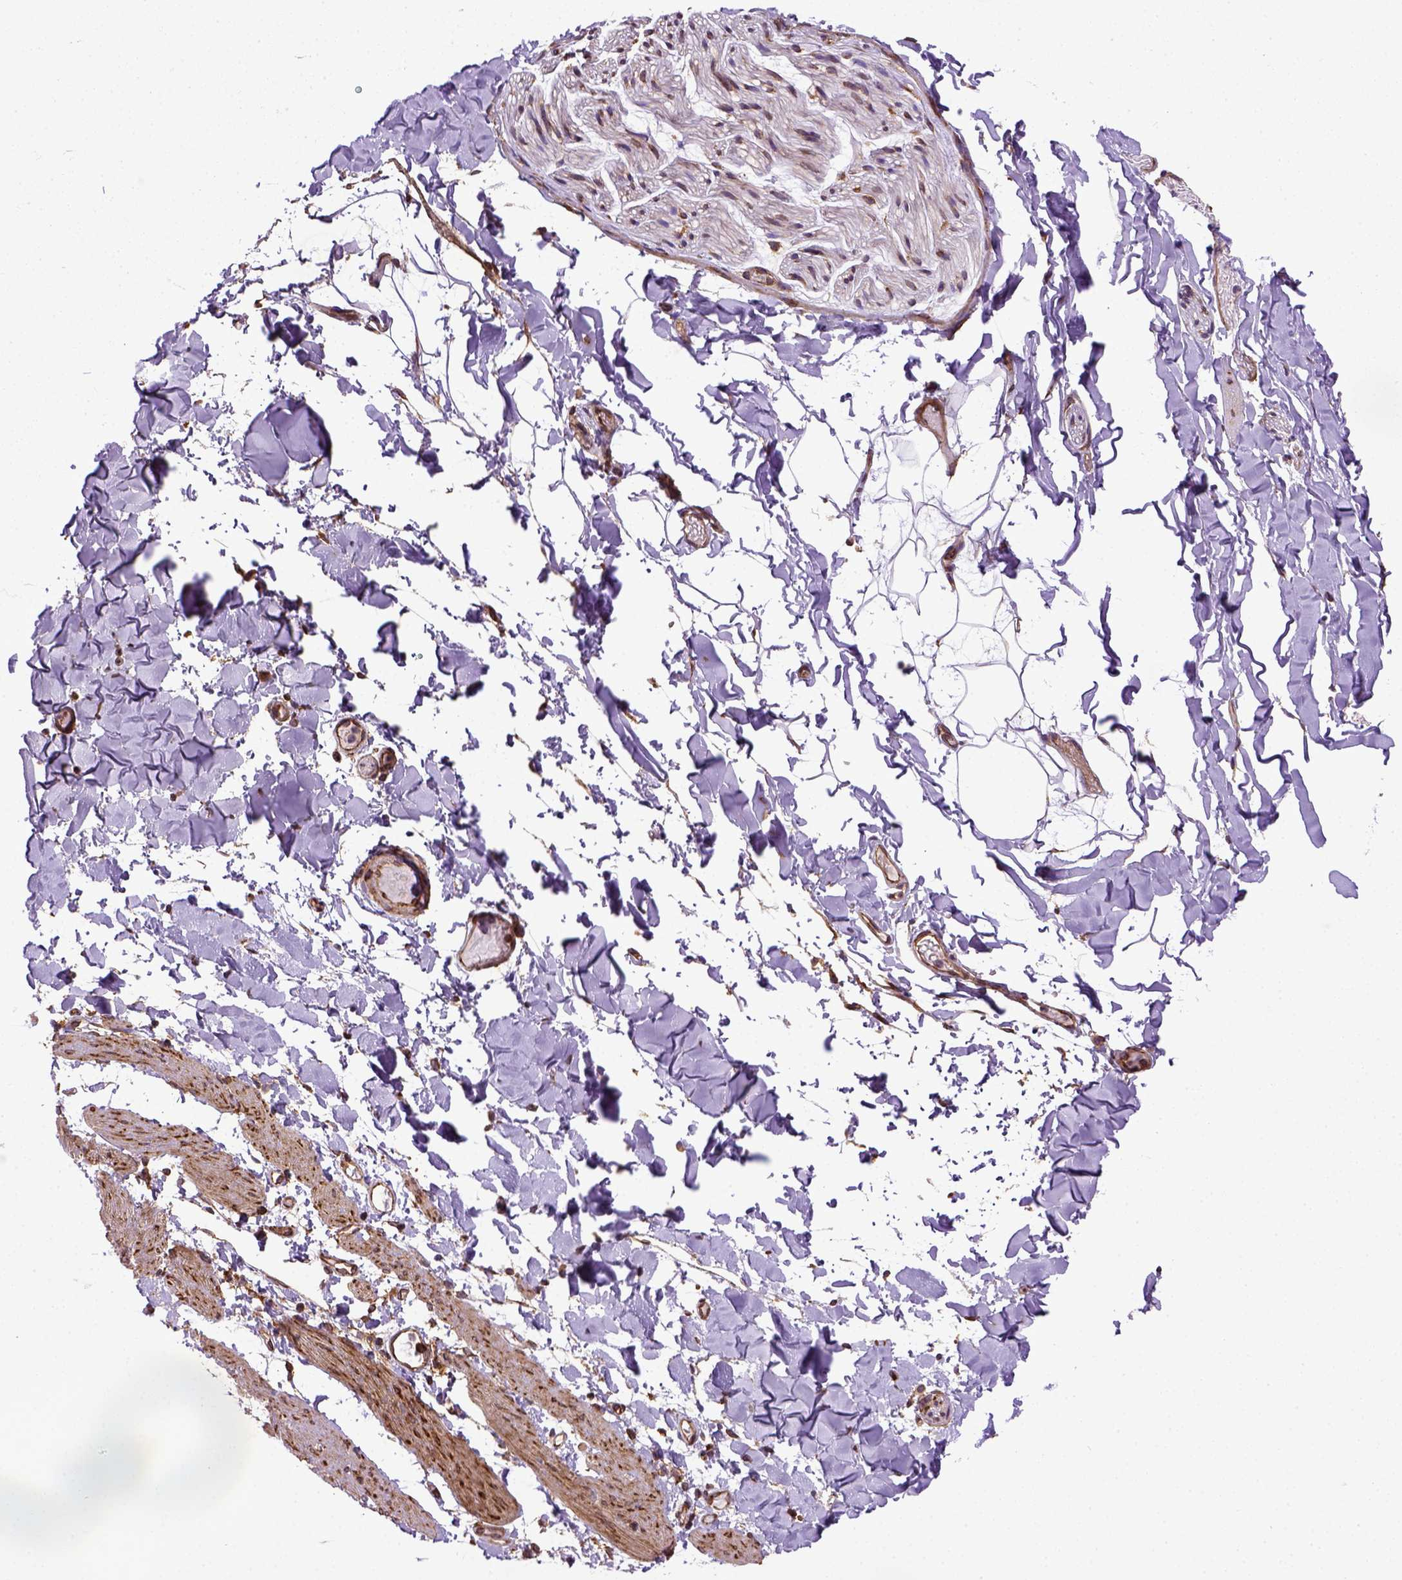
{"staining": {"intensity": "strong", "quantity": ">75%", "location": "cytoplasmic/membranous"}, "tissue": "adipose tissue", "cell_type": "Adipocytes", "image_type": "normal", "snomed": [{"axis": "morphology", "description": "Normal tissue, NOS"}, {"axis": "topography", "description": "Gallbladder"}, {"axis": "topography", "description": "Peripheral nerve tissue"}], "caption": "IHC of normal human adipose tissue displays high levels of strong cytoplasmic/membranous staining in approximately >75% of adipocytes.", "gene": "CAPRIN1", "patient": {"sex": "female", "age": 45}}